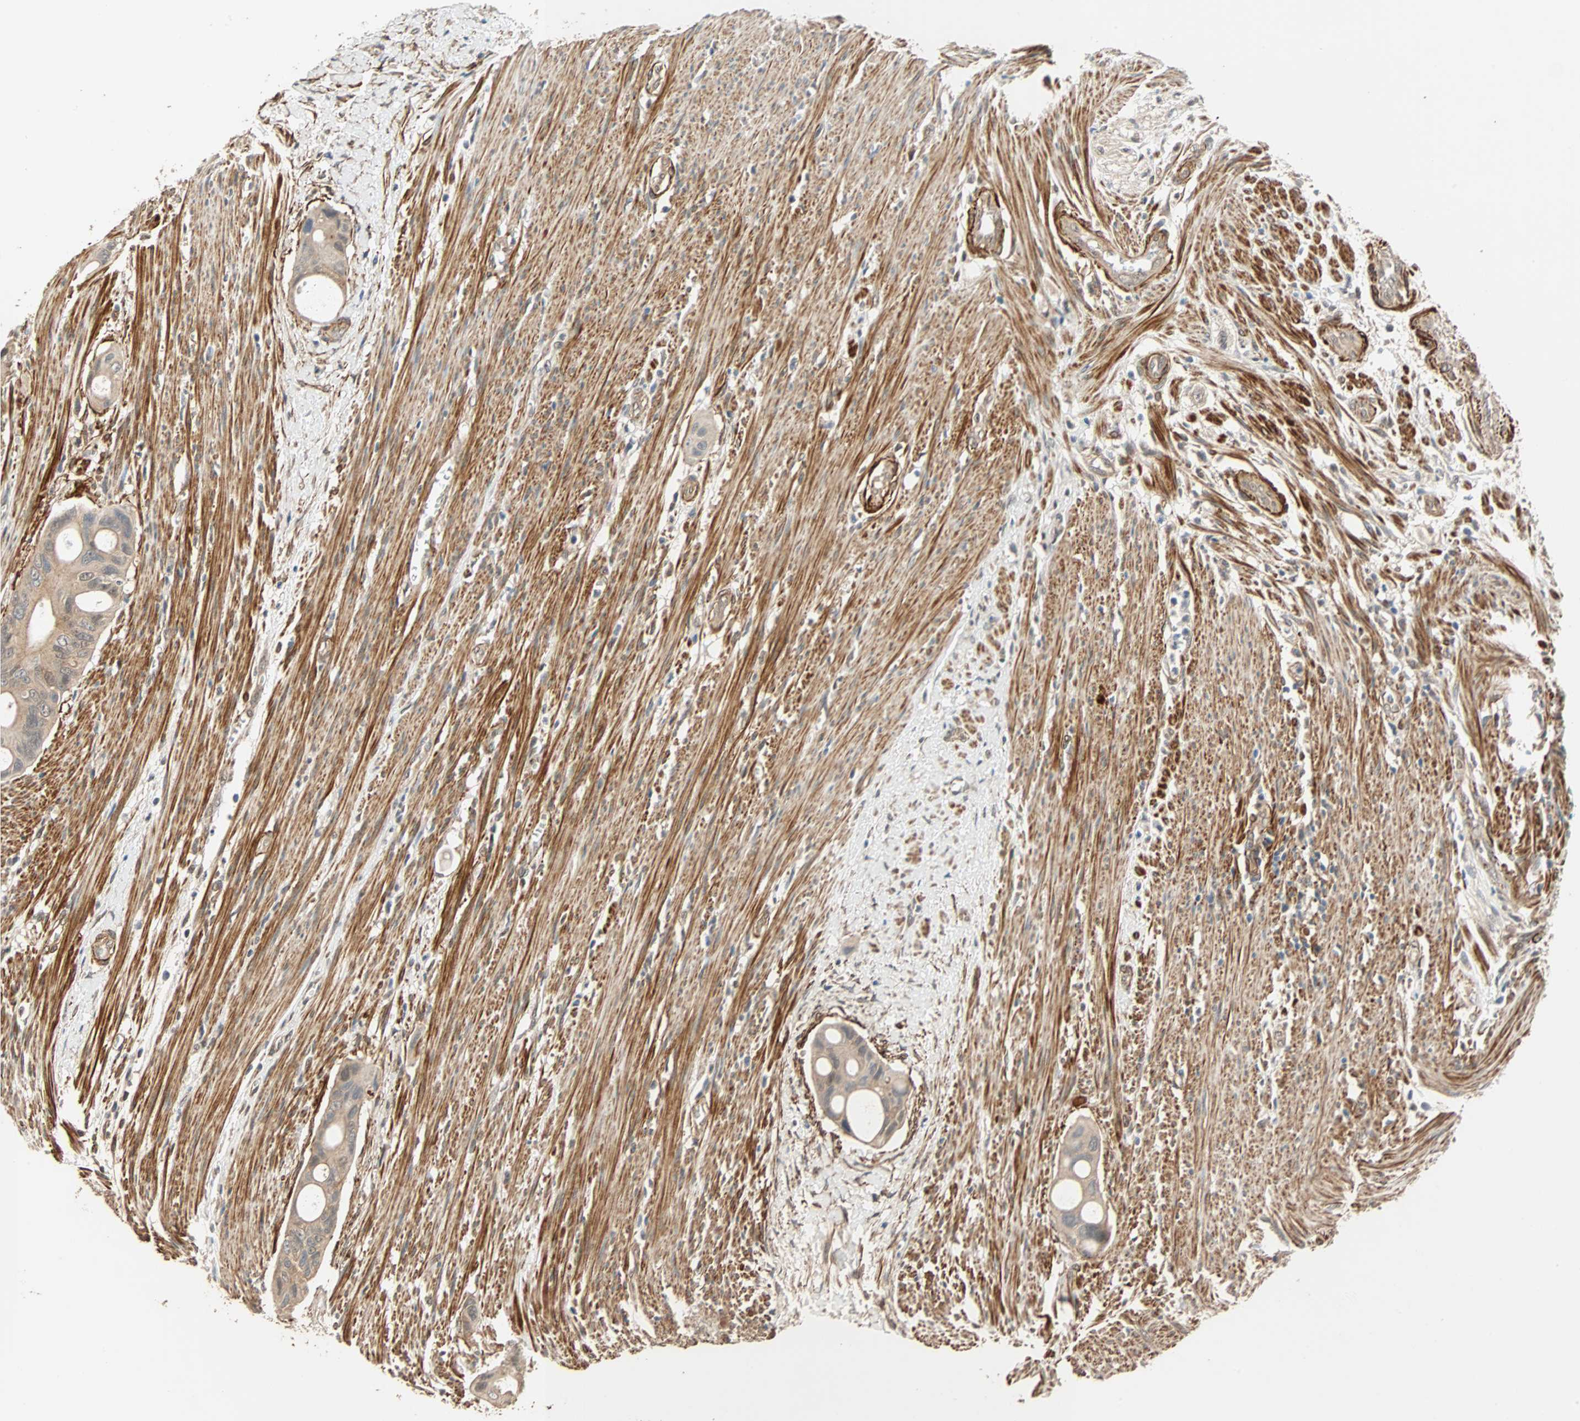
{"staining": {"intensity": "moderate", "quantity": "25%-75%", "location": "cytoplasmic/membranous"}, "tissue": "colorectal cancer", "cell_type": "Tumor cells", "image_type": "cancer", "snomed": [{"axis": "morphology", "description": "Adenocarcinoma, NOS"}, {"axis": "topography", "description": "Colon"}], "caption": "This photomicrograph shows colorectal adenocarcinoma stained with IHC to label a protein in brown. The cytoplasmic/membranous of tumor cells show moderate positivity for the protein. Nuclei are counter-stained blue.", "gene": "QSER1", "patient": {"sex": "female", "age": 57}}